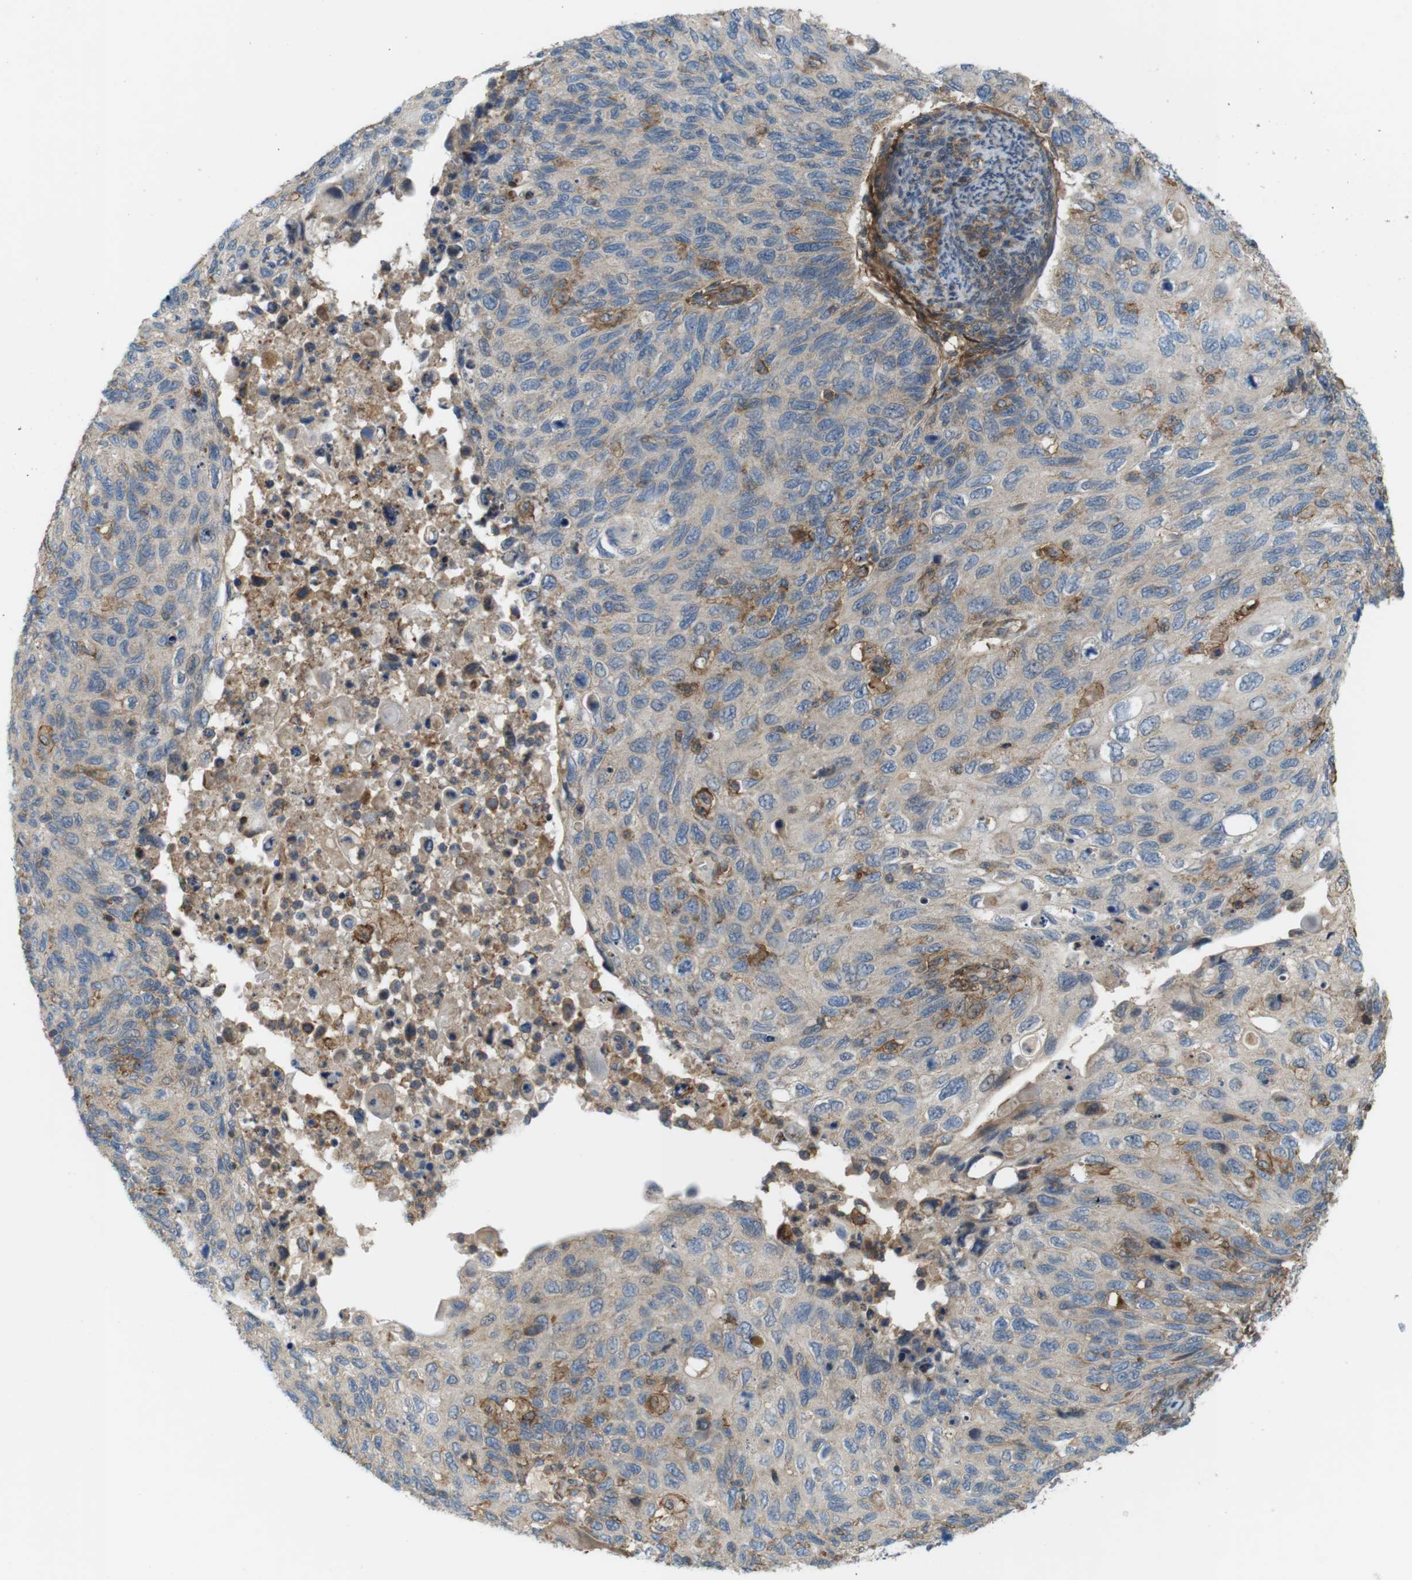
{"staining": {"intensity": "negative", "quantity": "none", "location": "none"}, "tissue": "cervical cancer", "cell_type": "Tumor cells", "image_type": "cancer", "snomed": [{"axis": "morphology", "description": "Squamous cell carcinoma, NOS"}, {"axis": "topography", "description": "Cervix"}], "caption": "The micrograph displays no staining of tumor cells in squamous cell carcinoma (cervical). Brightfield microscopy of immunohistochemistry (IHC) stained with DAB (3,3'-diaminobenzidine) (brown) and hematoxylin (blue), captured at high magnification.", "gene": "DDAH2", "patient": {"sex": "female", "age": 70}}